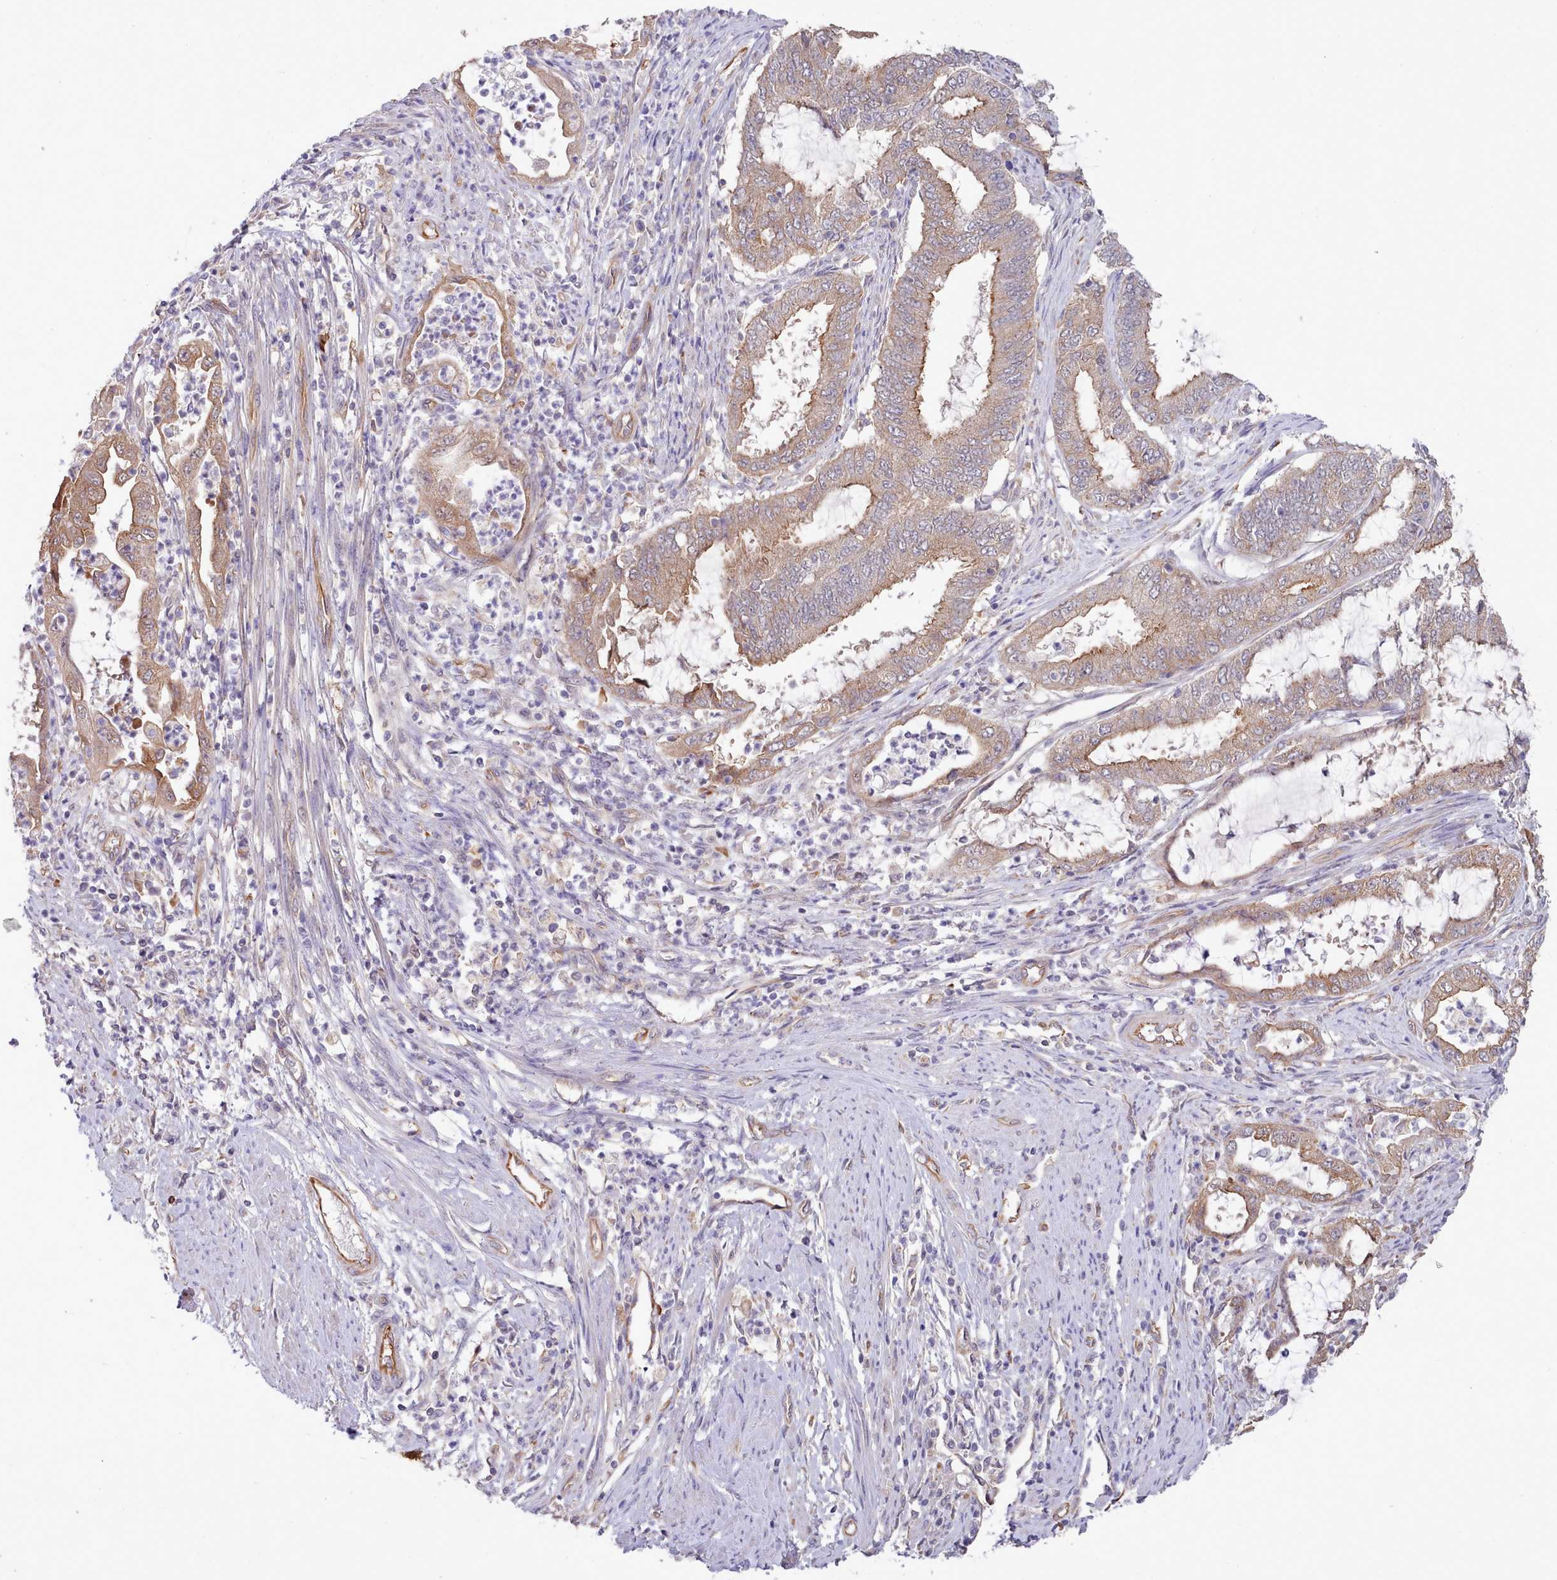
{"staining": {"intensity": "moderate", "quantity": "25%-75%", "location": "cytoplasmic/membranous"}, "tissue": "endometrial cancer", "cell_type": "Tumor cells", "image_type": "cancer", "snomed": [{"axis": "morphology", "description": "Adenocarcinoma, NOS"}, {"axis": "topography", "description": "Endometrium"}], "caption": "There is medium levels of moderate cytoplasmic/membranous staining in tumor cells of endometrial cancer (adenocarcinoma), as demonstrated by immunohistochemical staining (brown color).", "gene": "ZC3H13", "patient": {"sex": "female", "age": 51}}